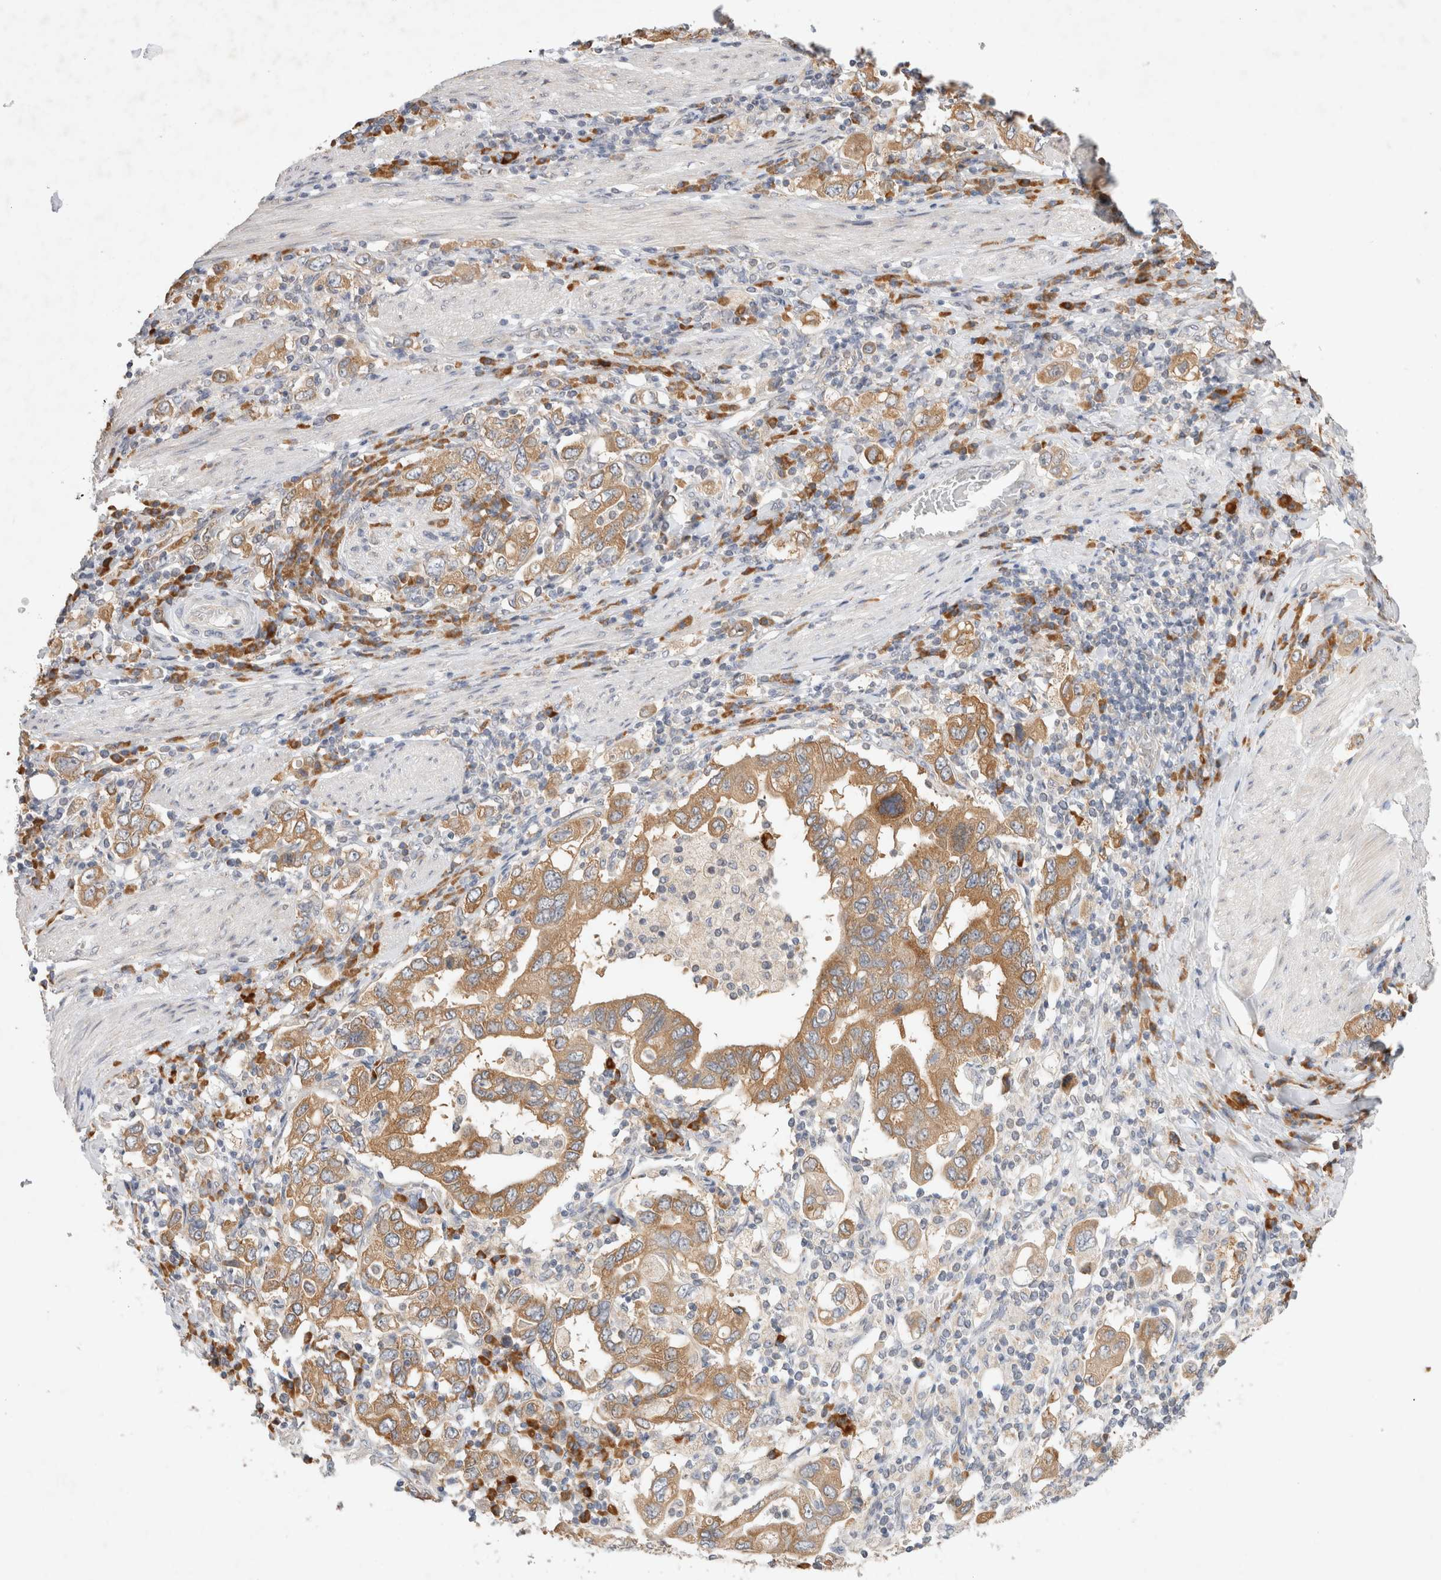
{"staining": {"intensity": "moderate", "quantity": ">75%", "location": "cytoplasmic/membranous"}, "tissue": "stomach cancer", "cell_type": "Tumor cells", "image_type": "cancer", "snomed": [{"axis": "morphology", "description": "Adenocarcinoma, NOS"}, {"axis": "topography", "description": "Stomach, upper"}], "caption": "There is medium levels of moderate cytoplasmic/membranous staining in tumor cells of adenocarcinoma (stomach), as demonstrated by immunohistochemical staining (brown color).", "gene": "NEDD4L", "patient": {"sex": "male", "age": 62}}